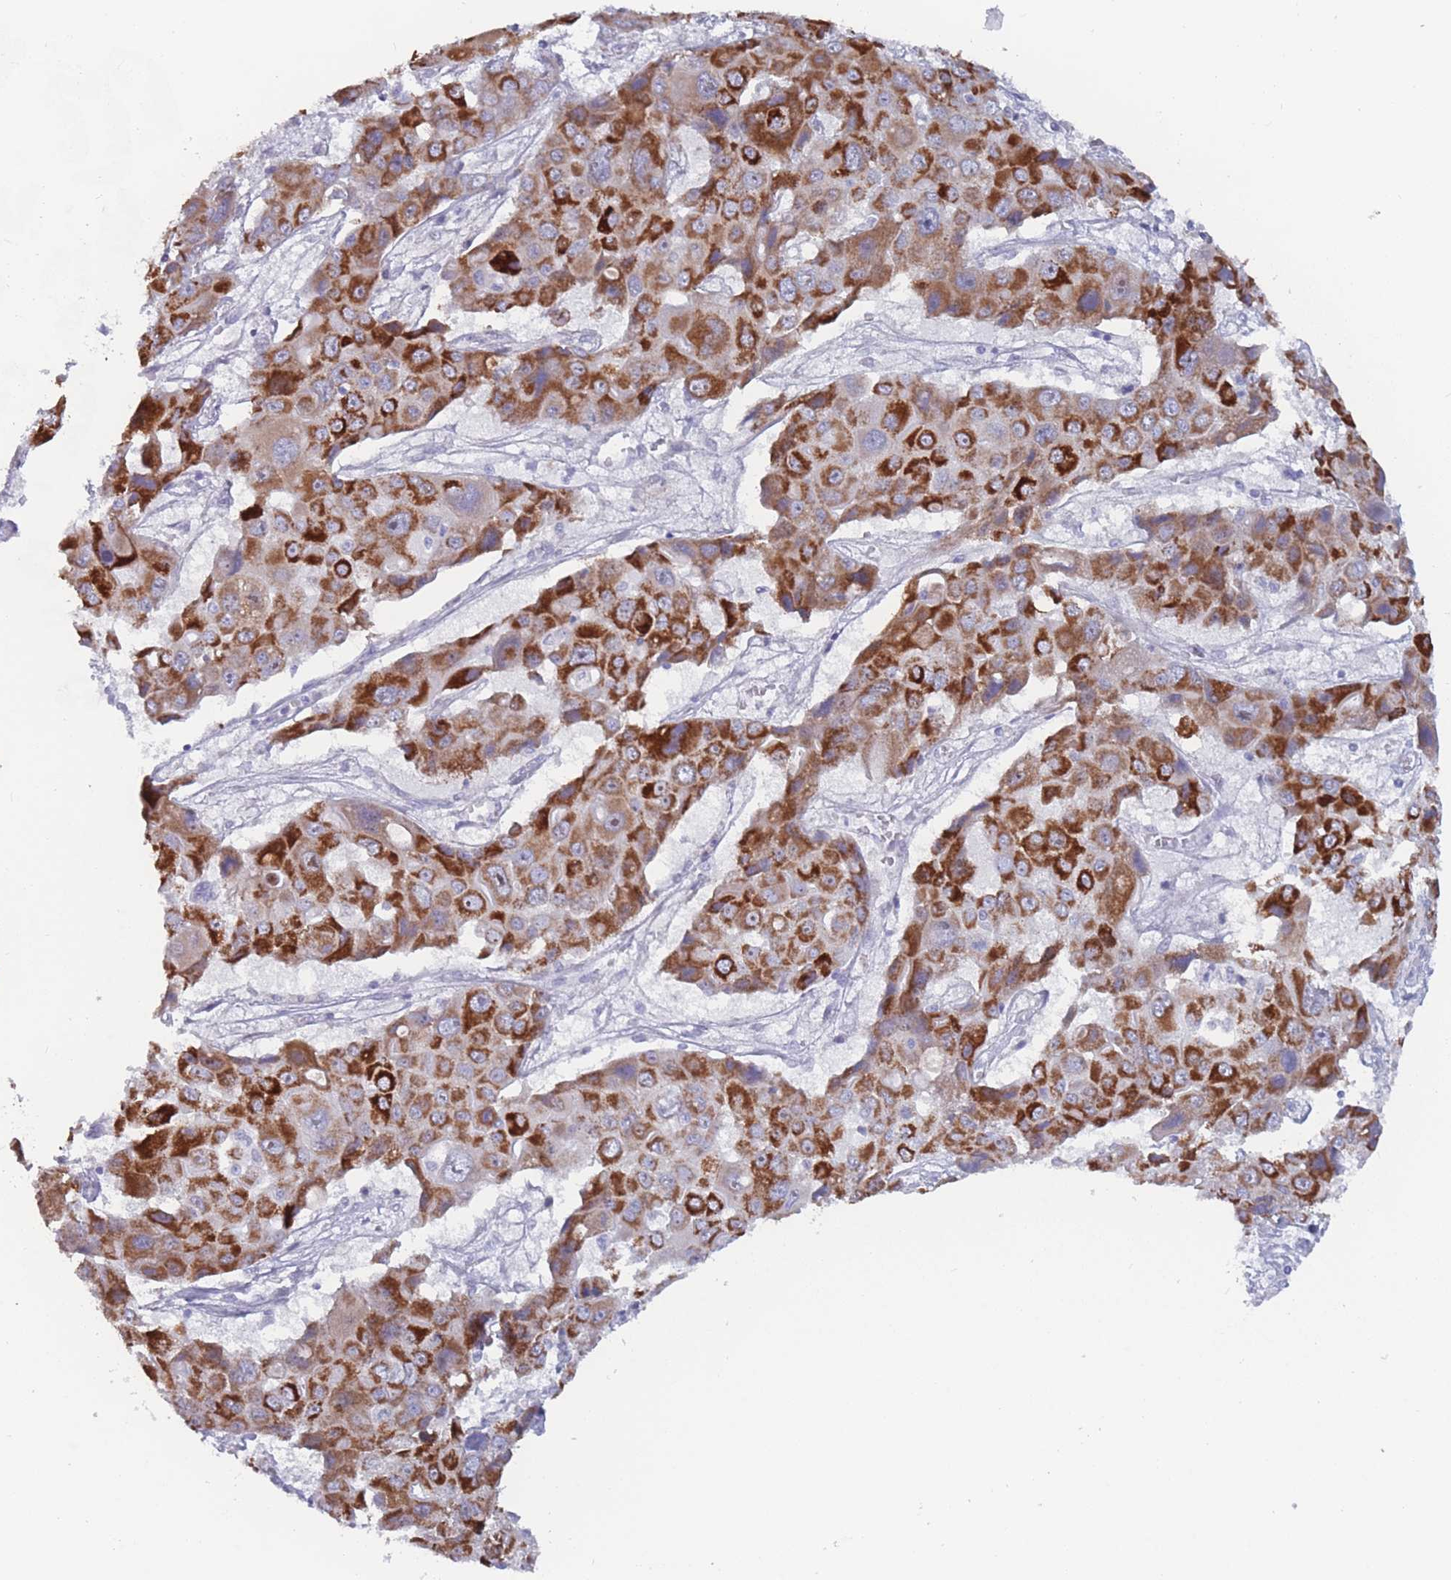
{"staining": {"intensity": "strong", "quantity": ">75%", "location": "cytoplasmic/membranous"}, "tissue": "liver cancer", "cell_type": "Tumor cells", "image_type": "cancer", "snomed": [{"axis": "morphology", "description": "Cholangiocarcinoma"}, {"axis": "topography", "description": "Liver"}], "caption": "Liver cholangiocarcinoma stained with DAB (3,3'-diaminobenzidine) immunohistochemistry reveals high levels of strong cytoplasmic/membranous expression in approximately >75% of tumor cells. (brown staining indicates protein expression, while blue staining denotes nuclei).", "gene": "ST8SIA5", "patient": {"sex": "male", "age": 67}}